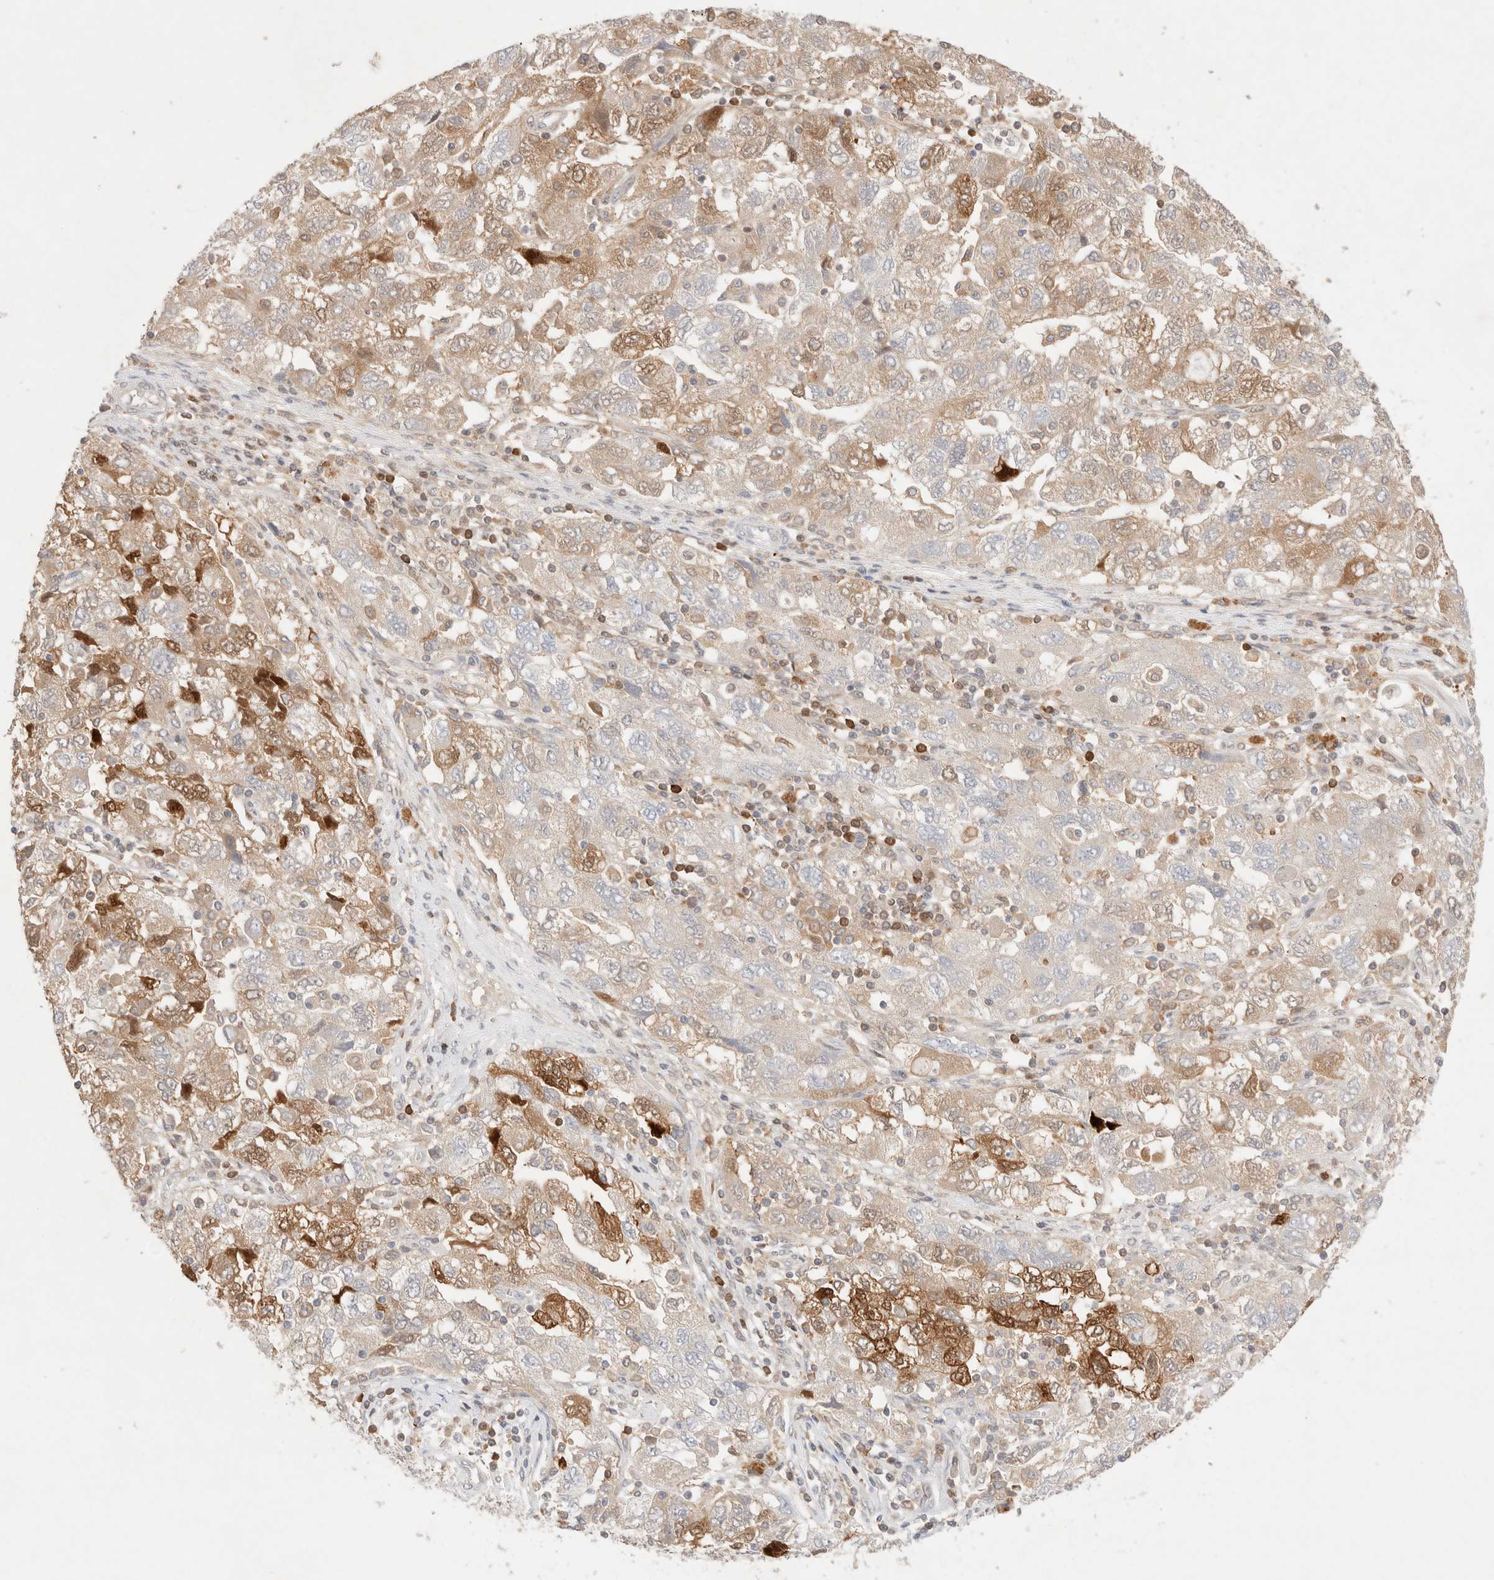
{"staining": {"intensity": "moderate", "quantity": "25%-75%", "location": "cytoplasmic/membranous,nuclear"}, "tissue": "ovarian cancer", "cell_type": "Tumor cells", "image_type": "cancer", "snomed": [{"axis": "morphology", "description": "Carcinoma, NOS"}, {"axis": "morphology", "description": "Cystadenocarcinoma, serous, NOS"}, {"axis": "topography", "description": "Ovary"}], "caption": "There is medium levels of moderate cytoplasmic/membranous and nuclear expression in tumor cells of serous cystadenocarcinoma (ovarian), as demonstrated by immunohistochemical staining (brown color).", "gene": "STARD10", "patient": {"sex": "female", "age": 69}}